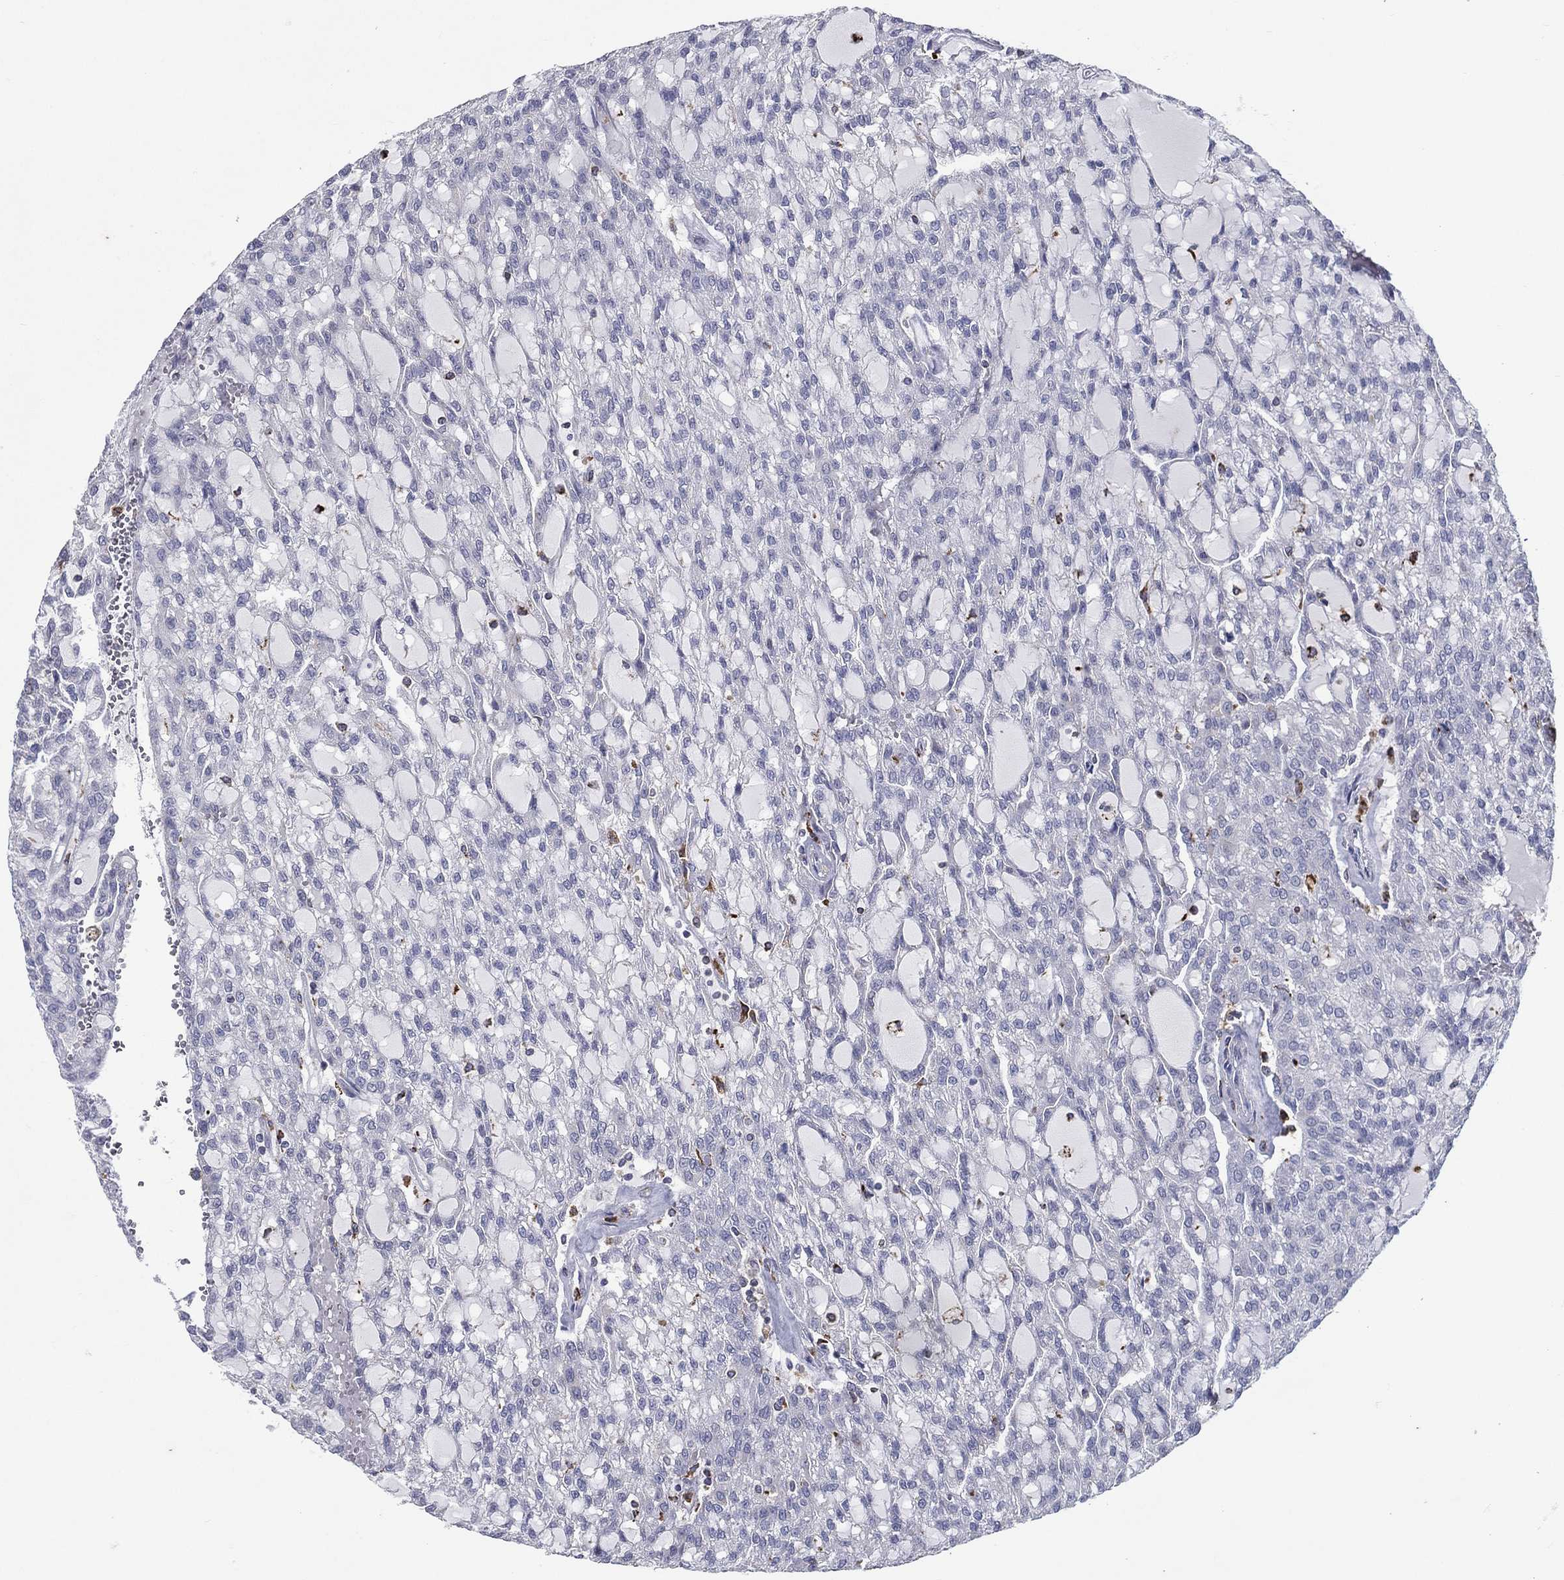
{"staining": {"intensity": "negative", "quantity": "none", "location": "none"}, "tissue": "renal cancer", "cell_type": "Tumor cells", "image_type": "cancer", "snomed": [{"axis": "morphology", "description": "Adenocarcinoma, NOS"}, {"axis": "topography", "description": "Kidney"}], "caption": "Tumor cells are negative for protein expression in human renal adenocarcinoma.", "gene": "EVI2B", "patient": {"sex": "male", "age": 63}}